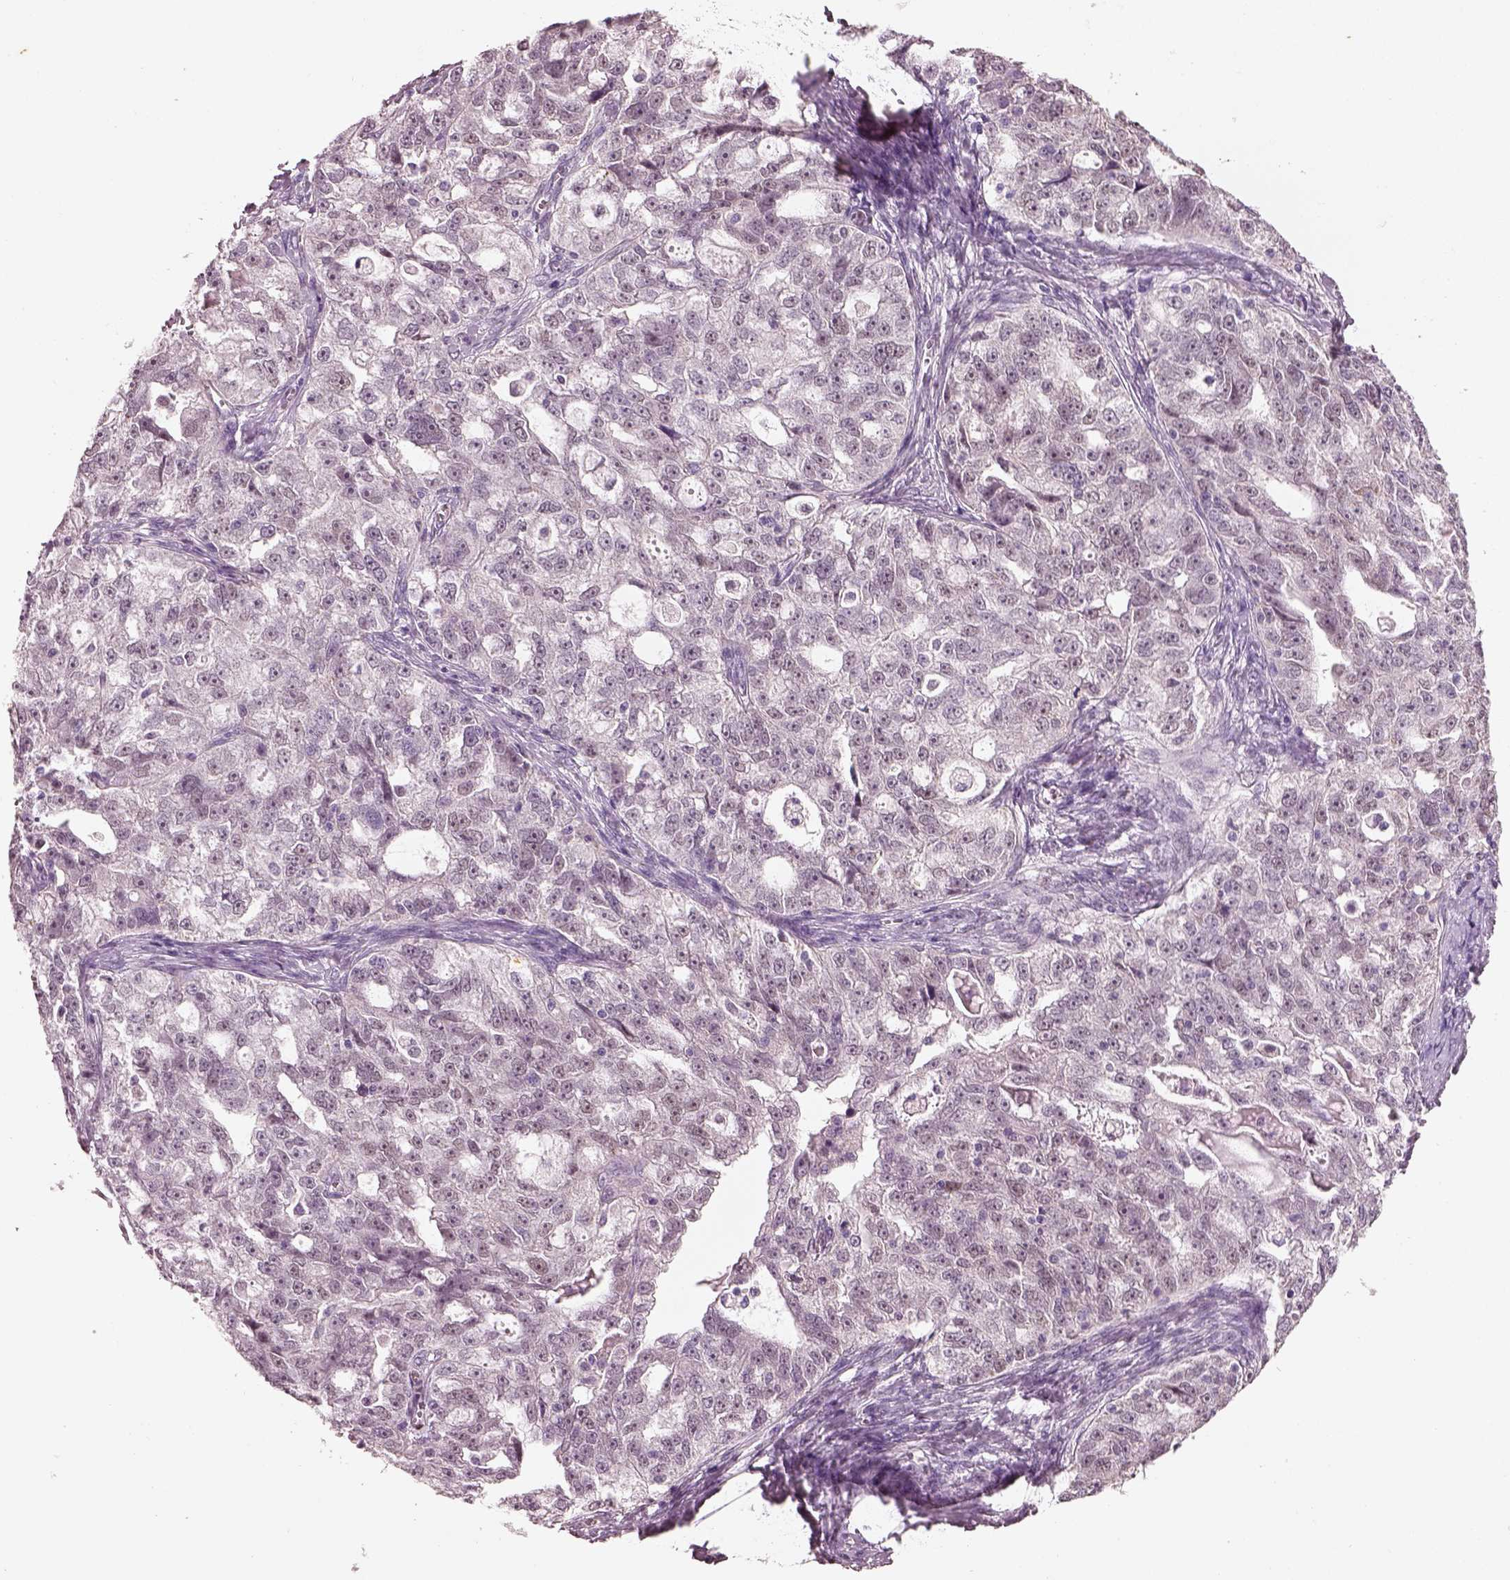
{"staining": {"intensity": "weak", "quantity": "25%-75%", "location": "nuclear"}, "tissue": "ovarian cancer", "cell_type": "Tumor cells", "image_type": "cancer", "snomed": [{"axis": "morphology", "description": "Cystadenocarcinoma, serous, NOS"}, {"axis": "topography", "description": "Ovary"}], "caption": "A histopathology image of ovarian serous cystadenocarcinoma stained for a protein reveals weak nuclear brown staining in tumor cells. The protein is shown in brown color, while the nuclei are stained blue.", "gene": "ELSPBP1", "patient": {"sex": "female", "age": 51}}